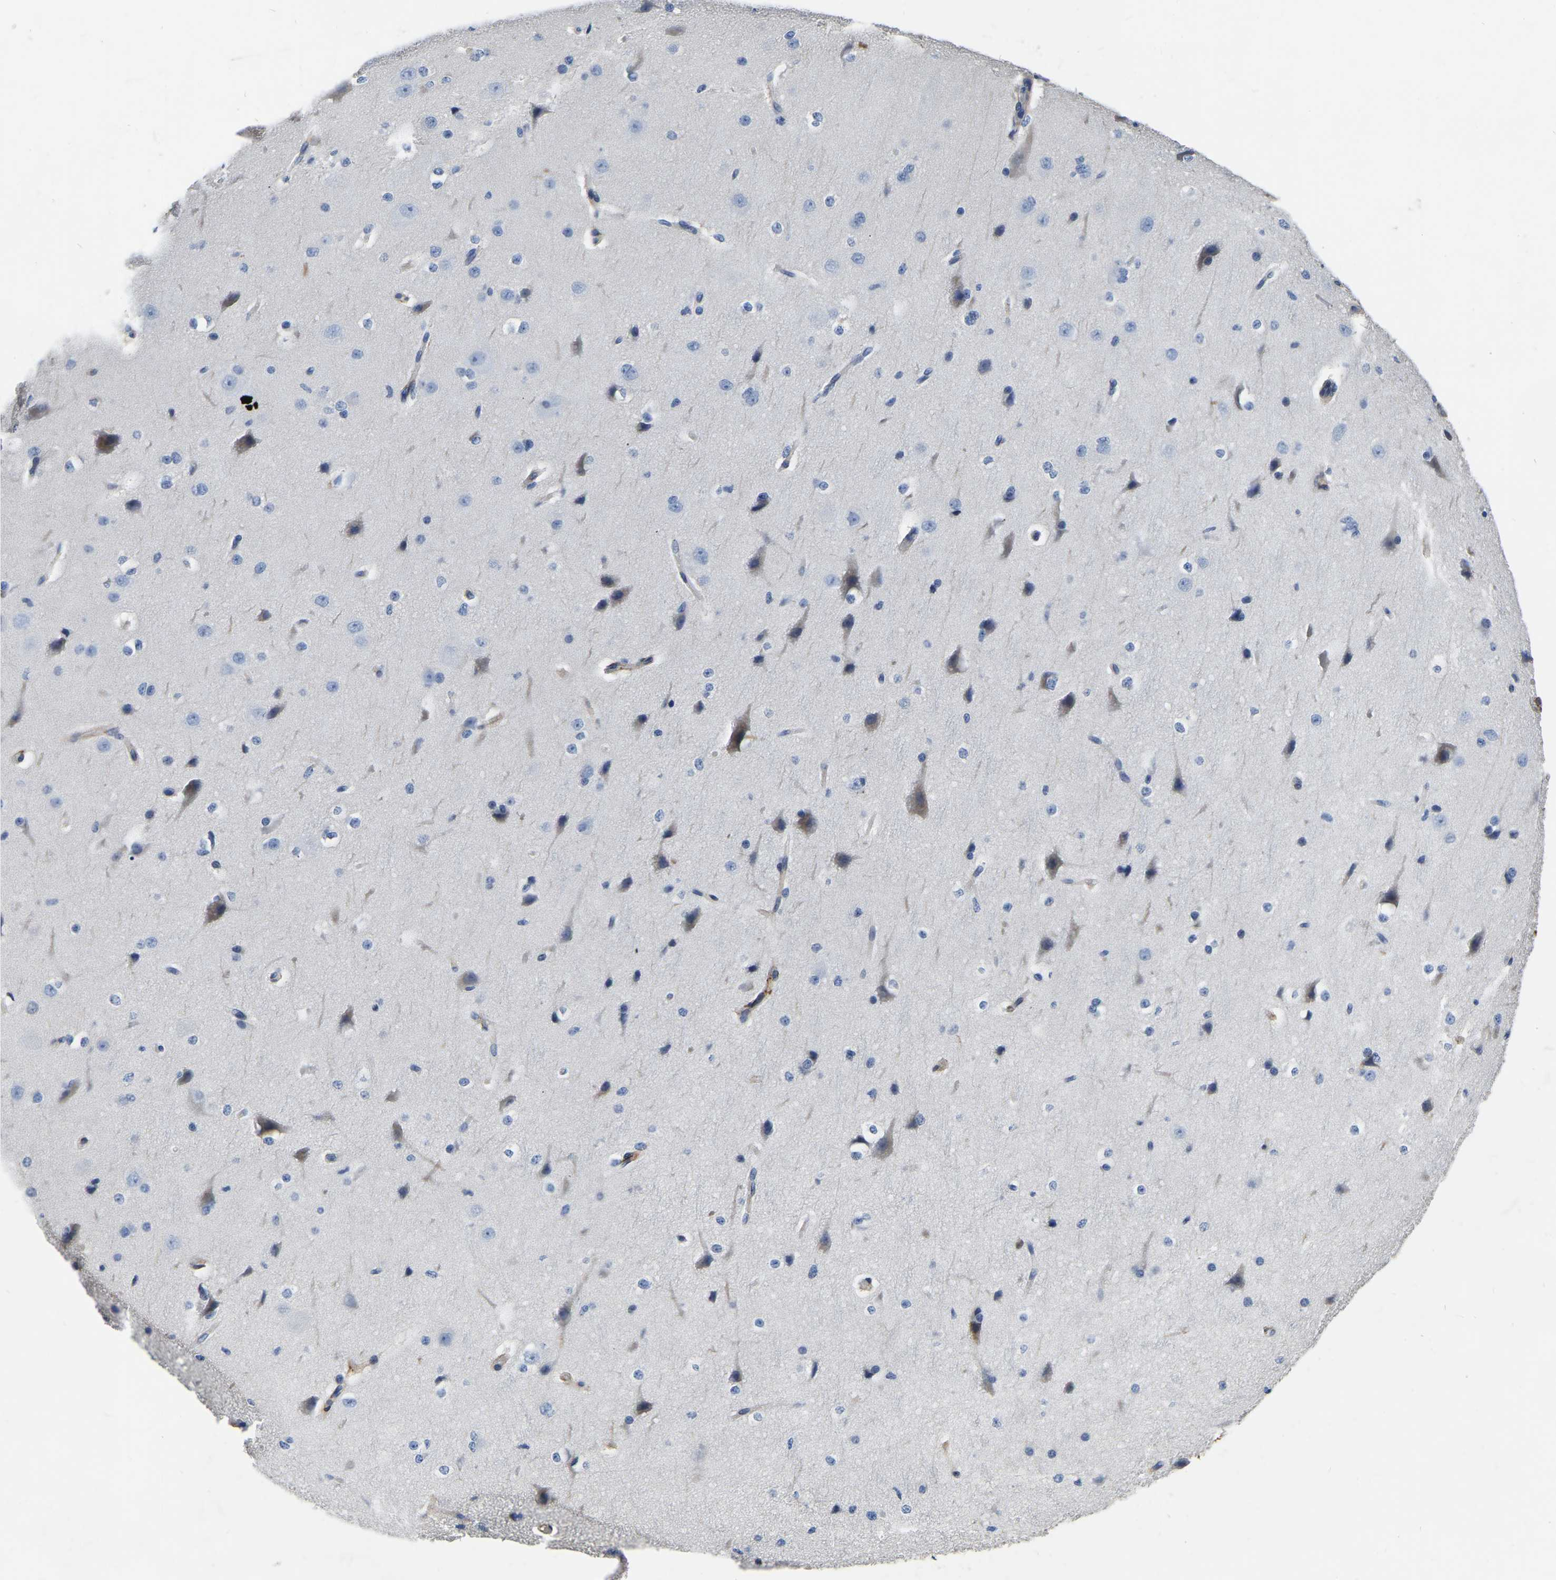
{"staining": {"intensity": "negative", "quantity": "none", "location": "none"}, "tissue": "cerebral cortex", "cell_type": "Endothelial cells", "image_type": "normal", "snomed": [{"axis": "morphology", "description": "Normal tissue, NOS"}, {"axis": "morphology", "description": "Developmental malformation"}, {"axis": "topography", "description": "Cerebral cortex"}], "caption": "Cerebral cortex stained for a protein using immunohistochemistry (IHC) demonstrates no expression endothelial cells.", "gene": "COL6A1", "patient": {"sex": "female", "age": 30}}